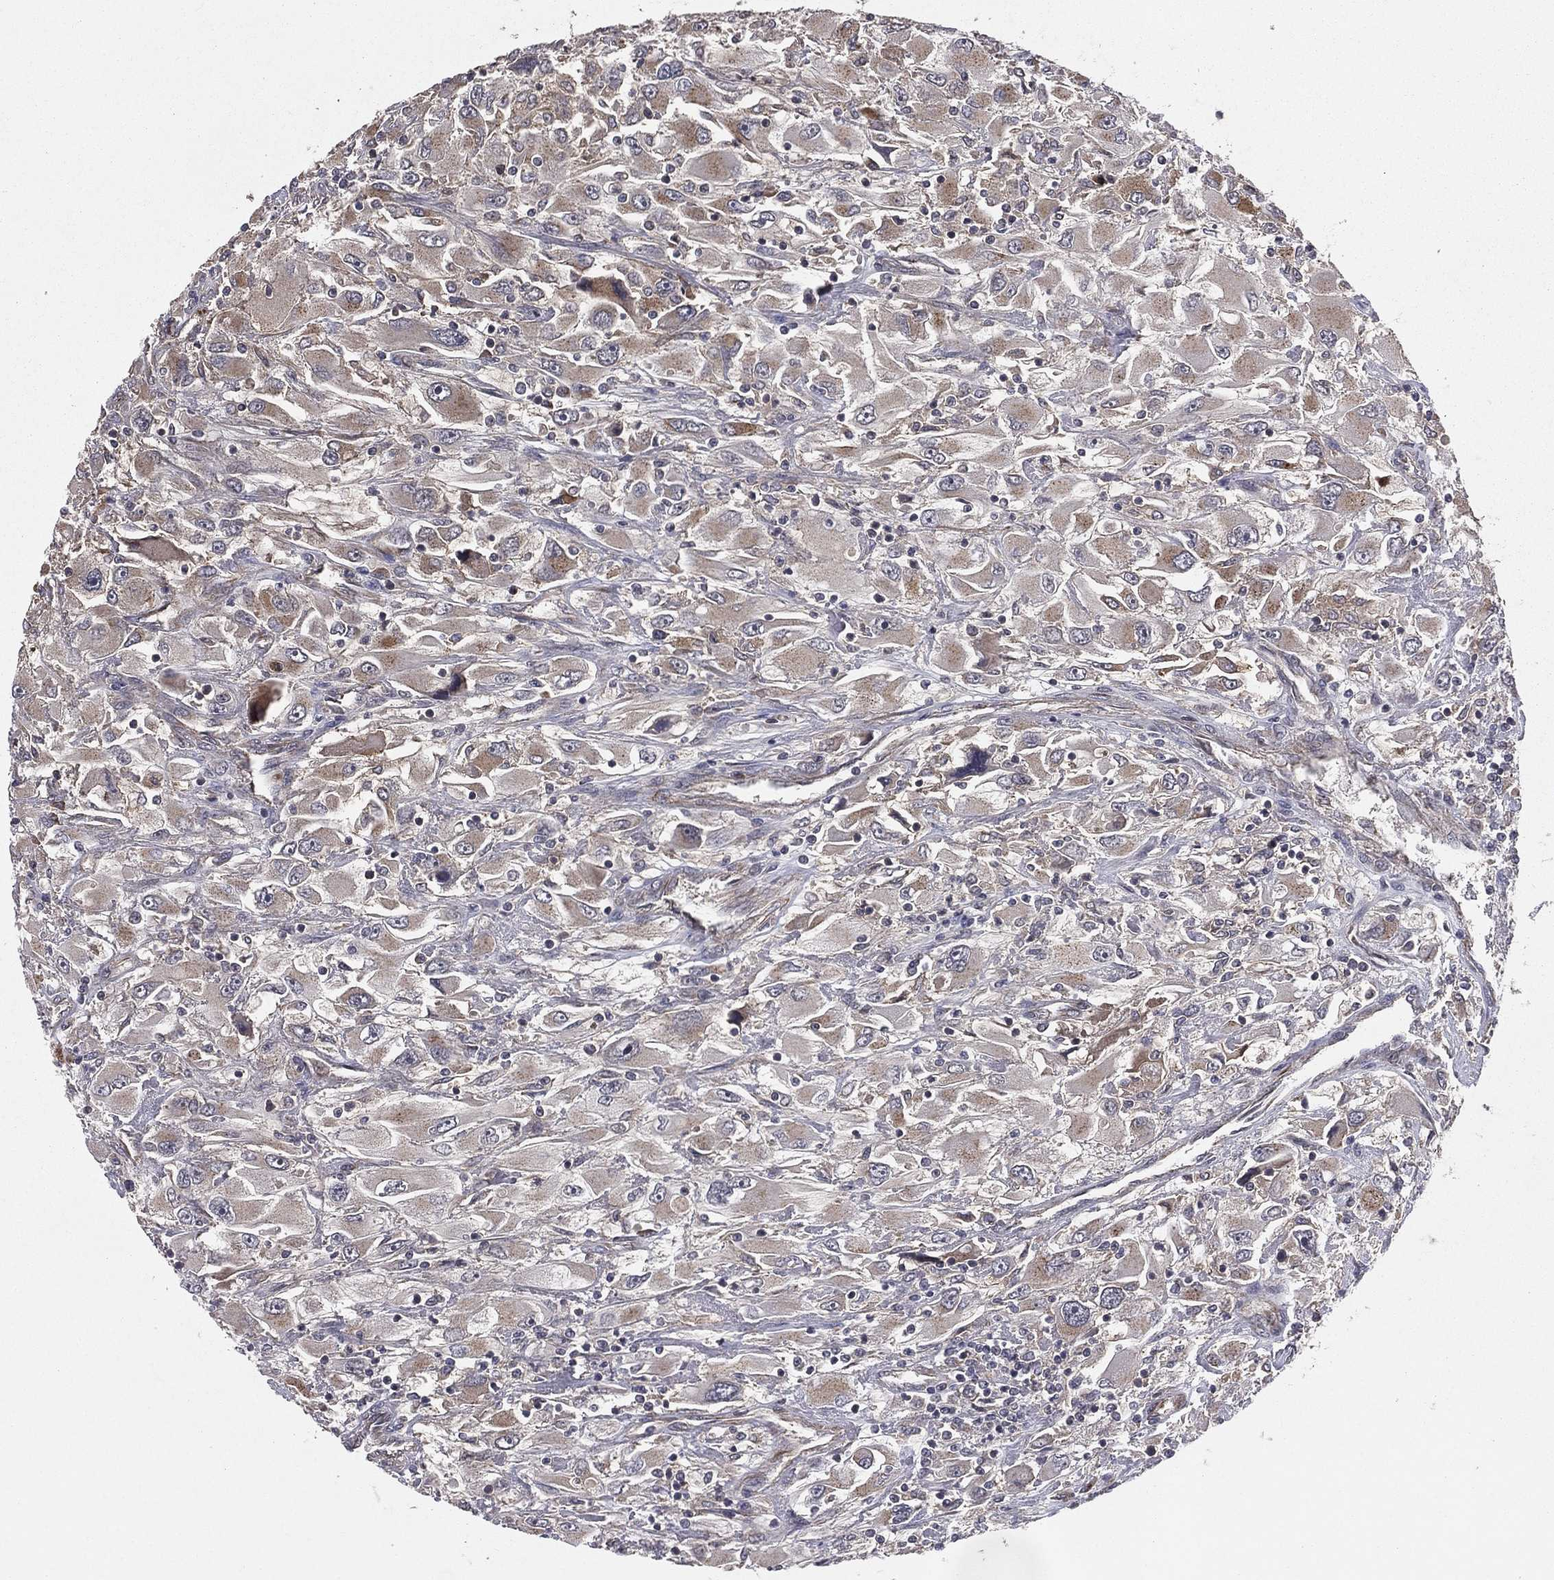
{"staining": {"intensity": "moderate", "quantity": "<25%", "location": "cytoplasmic/membranous"}, "tissue": "renal cancer", "cell_type": "Tumor cells", "image_type": "cancer", "snomed": [{"axis": "morphology", "description": "Adenocarcinoma, NOS"}, {"axis": "topography", "description": "Kidney"}], "caption": "DAB (3,3'-diaminobenzidine) immunohistochemical staining of human renal adenocarcinoma exhibits moderate cytoplasmic/membranous protein expression in approximately <25% of tumor cells.", "gene": "CERT1", "patient": {"sex": "female", "age": 52}}